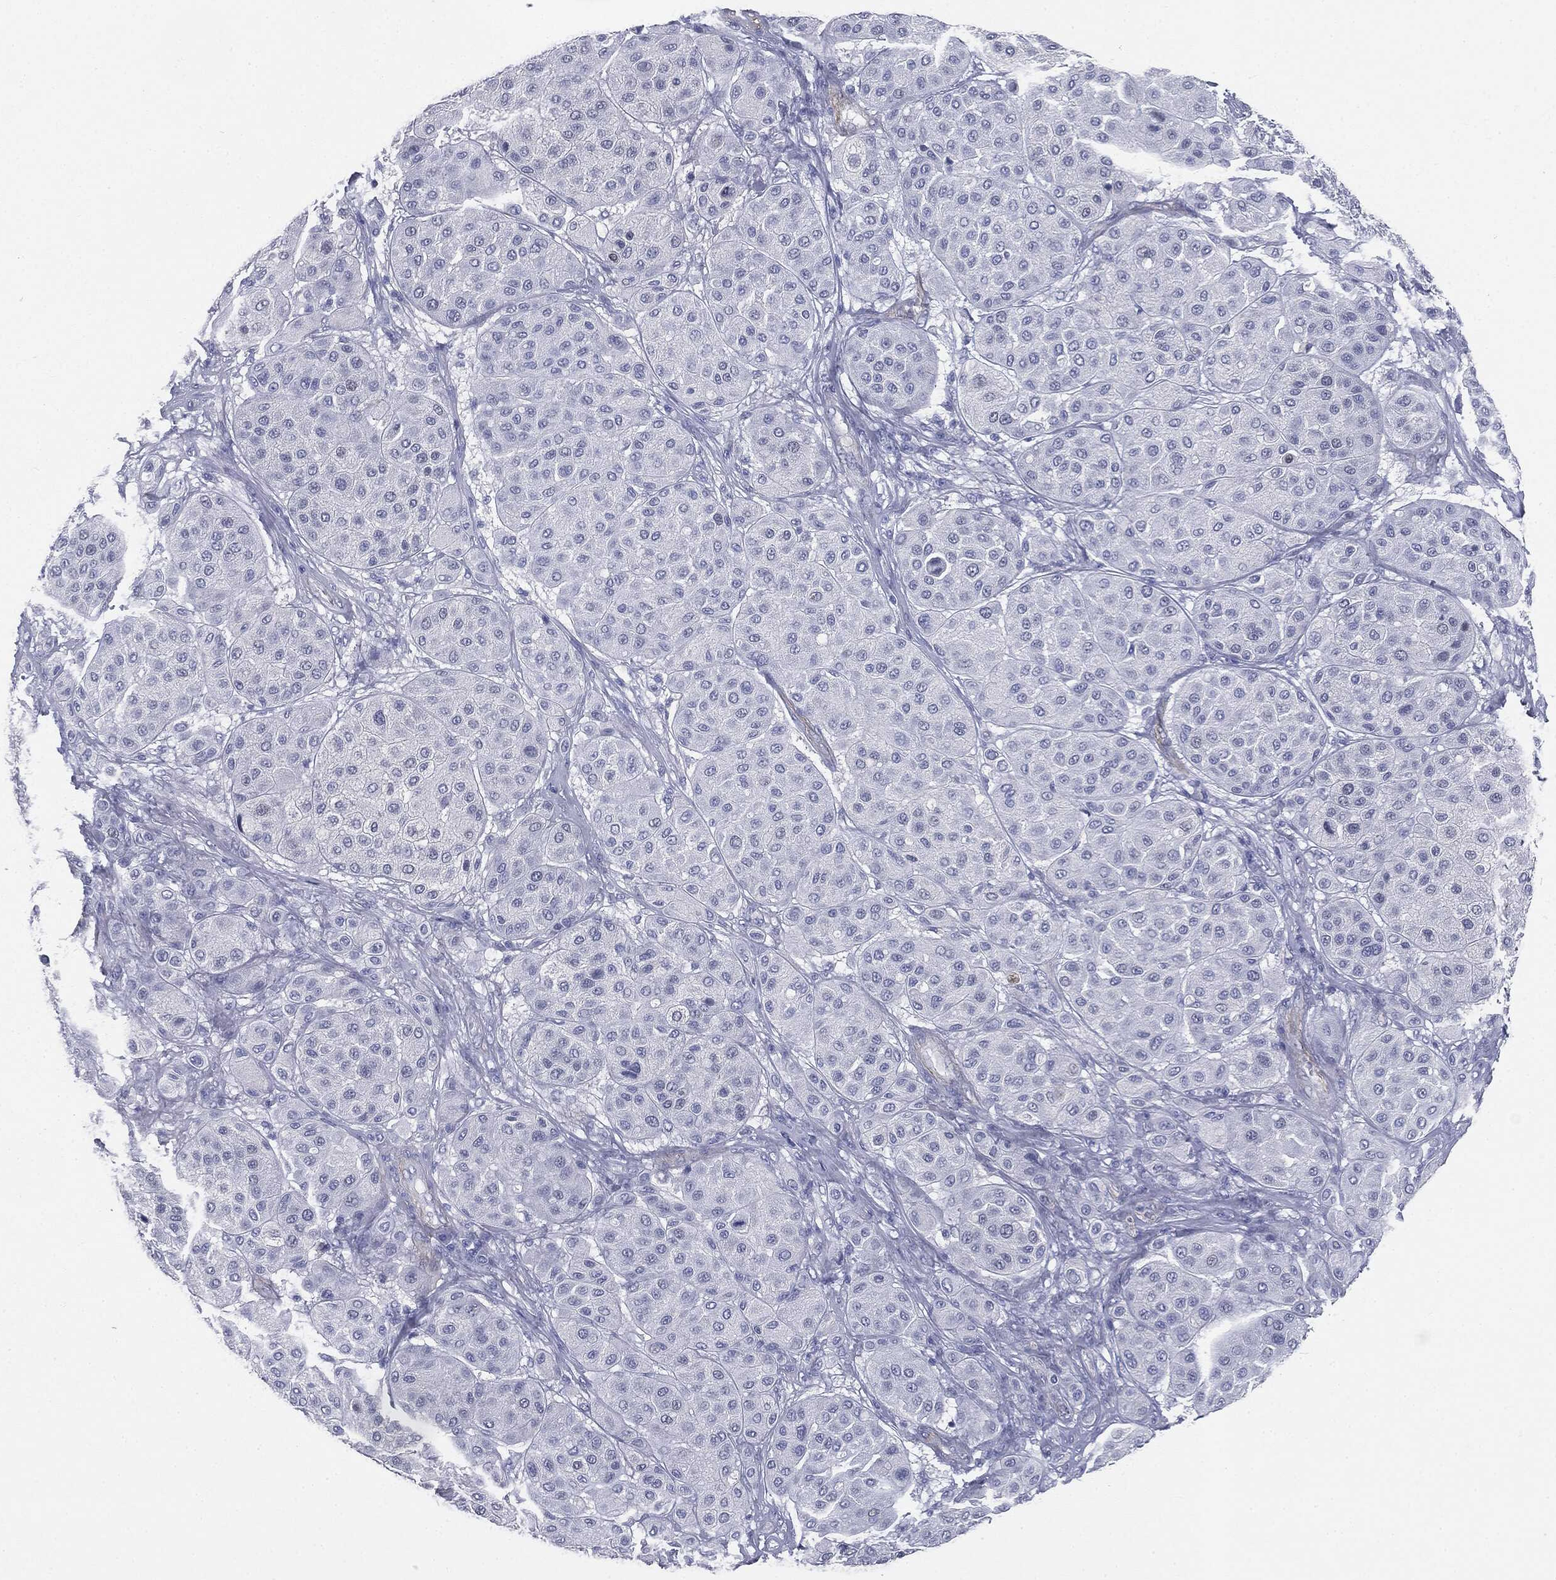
{"staining": {"intensity": "negative", "quantity": "none", "location": "none"}, "tissue": "melanoma", "cell_type": "Tumor cells", "image_type": "cancer", "snomed": [{"axis": "morphology", "description": "Malignant melanoma, Metastatic site"}, {"axis": "topography", "description": "Smooth muscle"}], "caption": "The immunohistochemistry histopathology image has no significant staining in tumor cells of malignant melanoma (metastatic site) tissue.", "gene": "MUC5AC", "patient": {"sex": "male", "age": 41}}